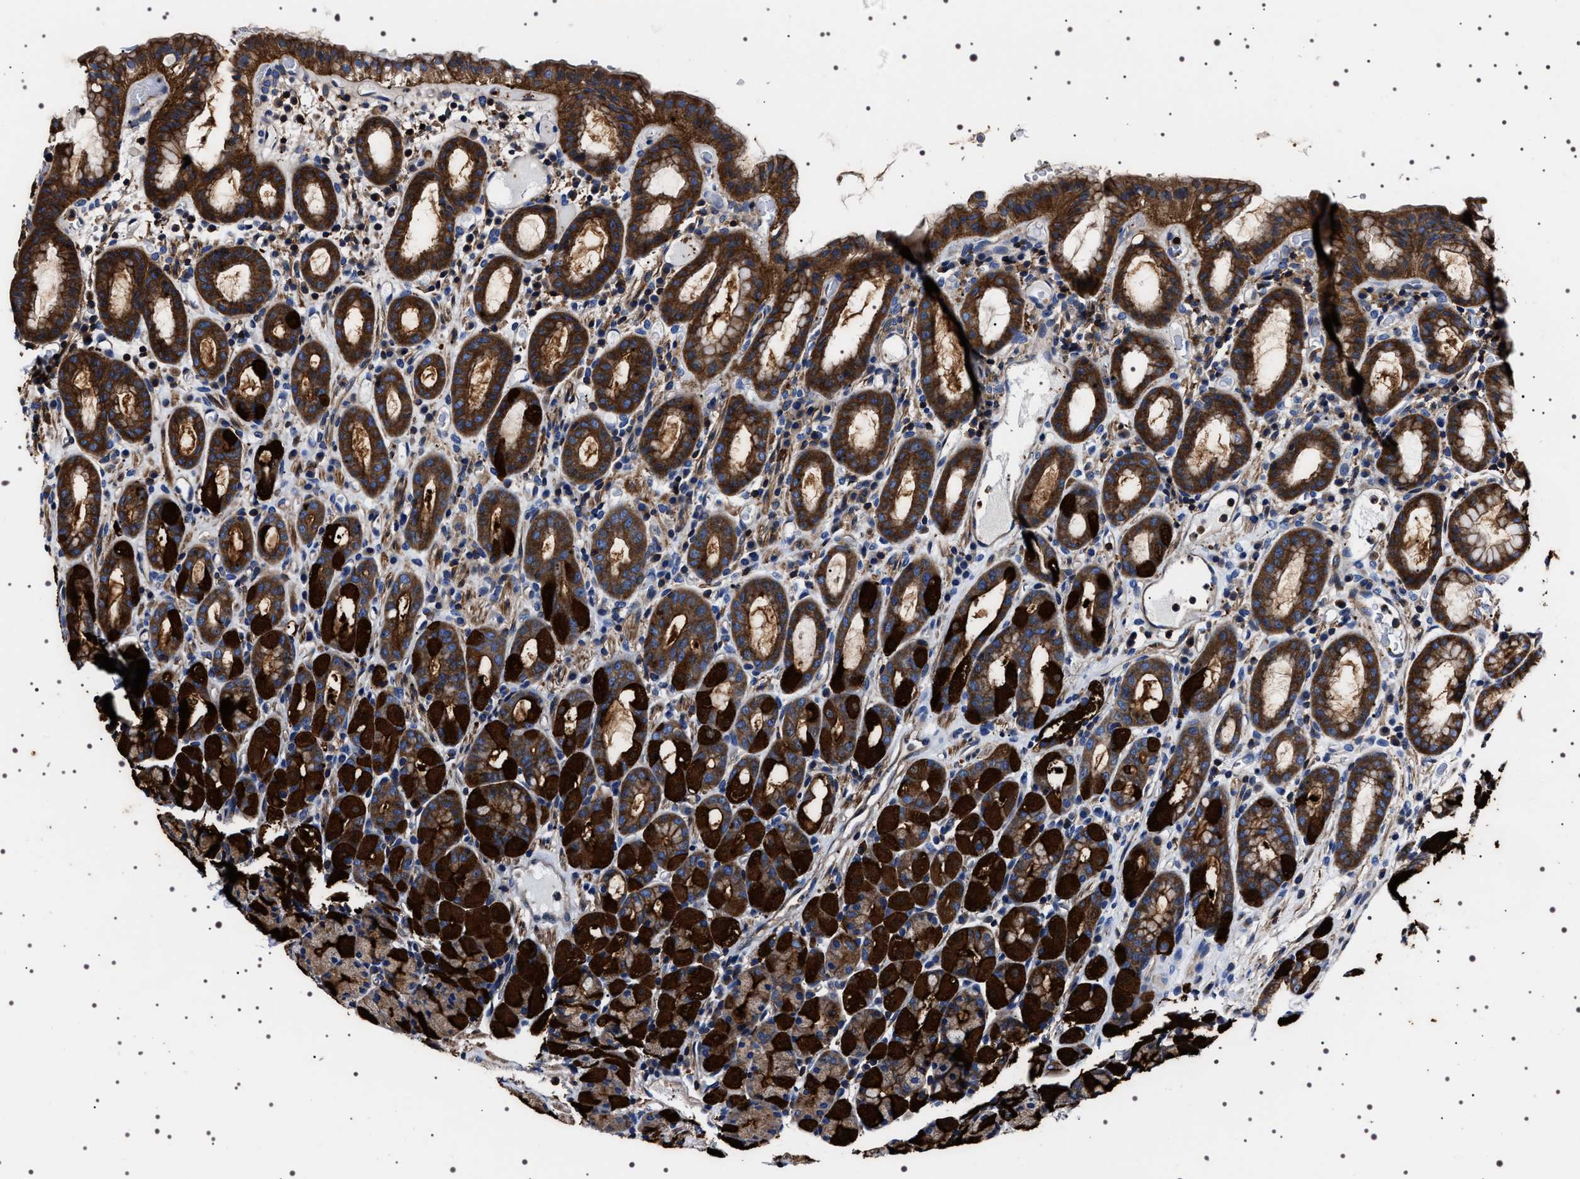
{"staining": {"intensity": "strong", "quantity": ">75%", "location": "cytoplasmic/membranous"}, "tissue": "stomach", "cell_type": "Glandular cells", "image_type": "normal", "snomed": [{"axis": "morphology", "description": "Normal tissue, NOS"}, {"axis": "topography", "description": "Stomach, upper"}], "caption": "Strong cytoplasmic/membranous staining for a protein is seen in approximately >75% of glandular cells of unremarkable stomach using immunohistochemistry.", "gene": "WDR1", "patient": {"sex": "male", "age": 68}}